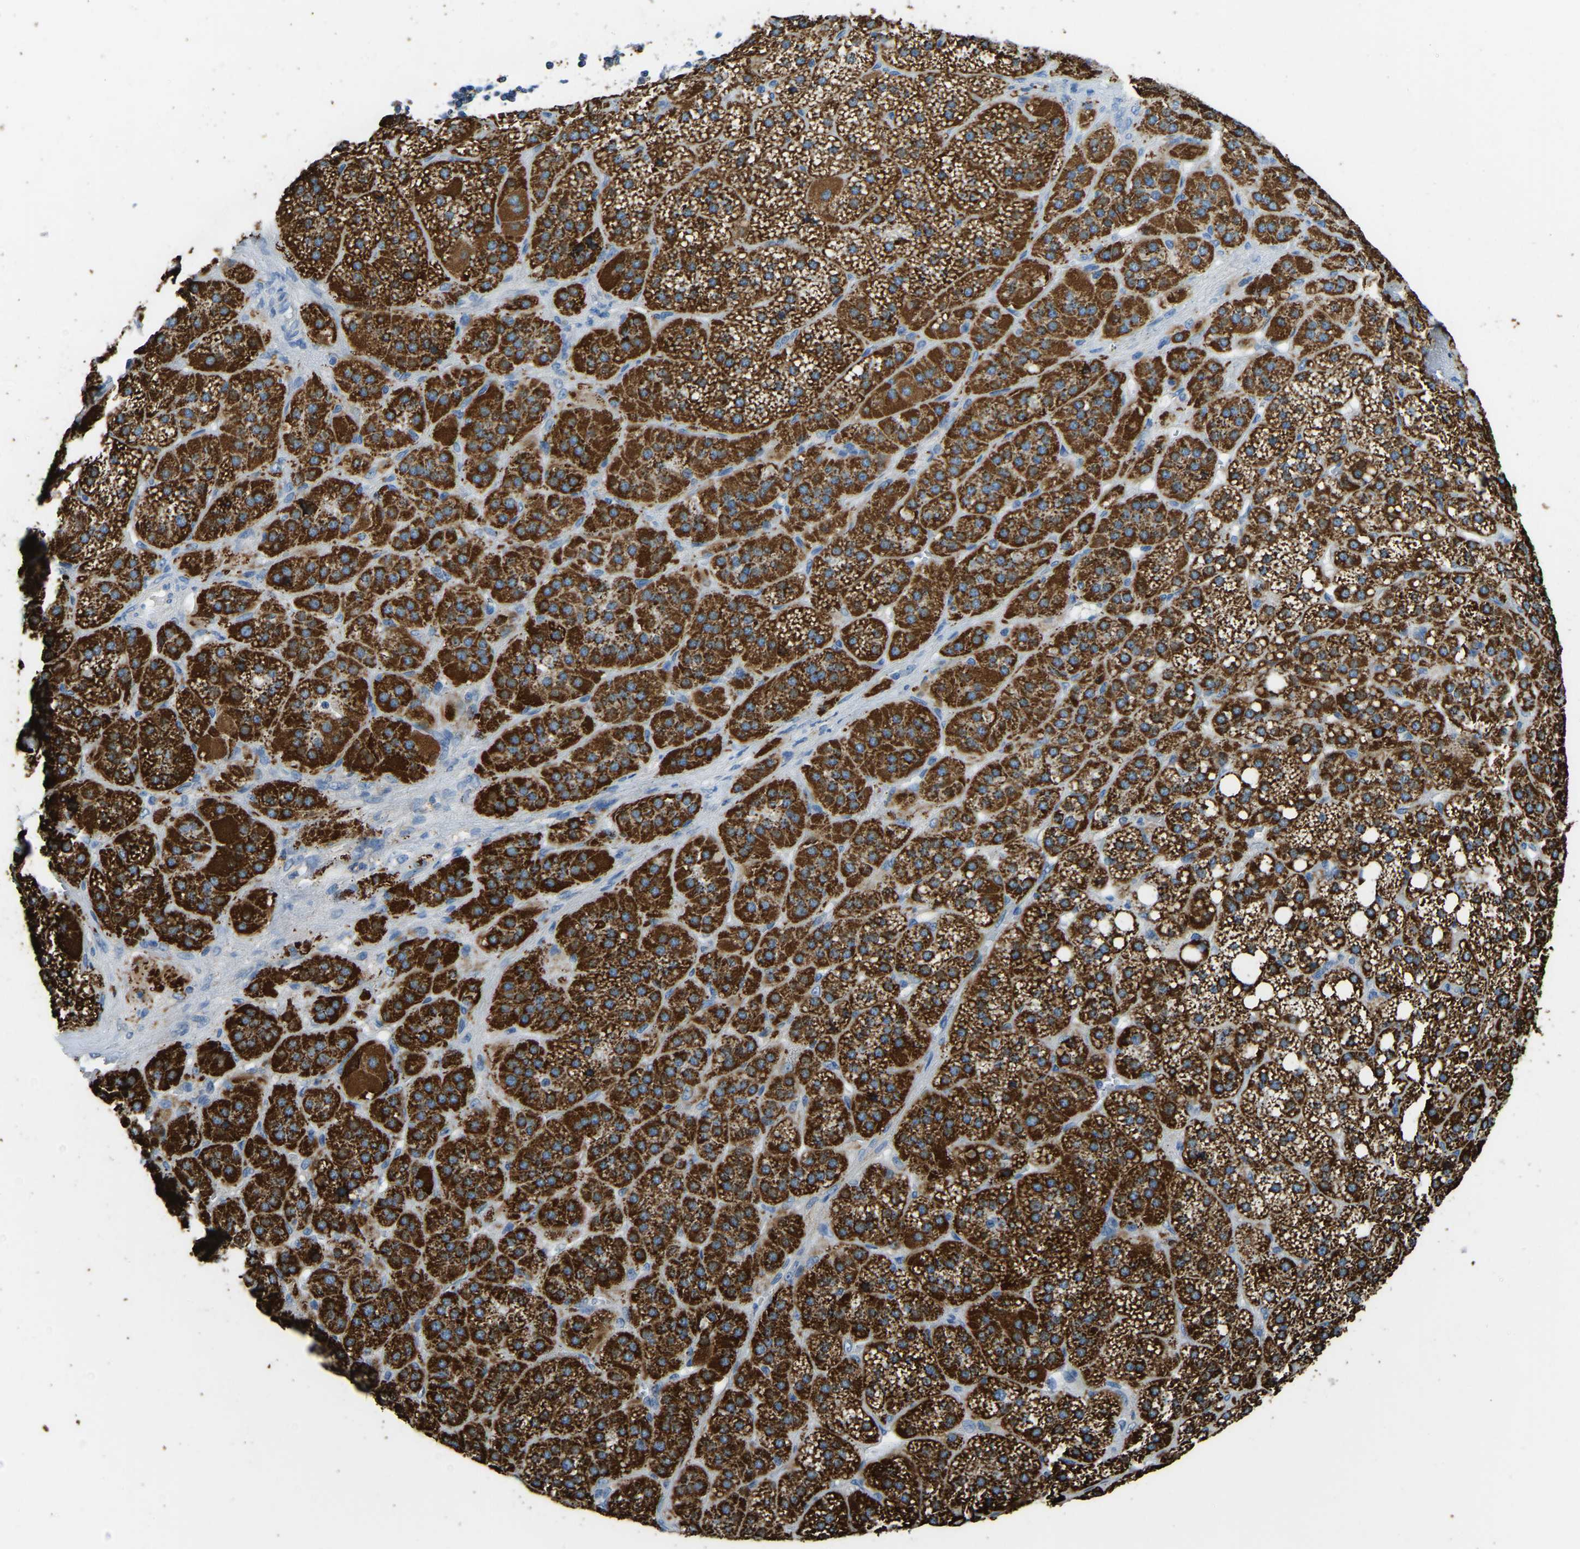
{"staining": {"intensity": "strong", "quantity": ">75%", "location": "cytoplasmic/membranous"}, "tissue": "adrenal gland", "cell_type": "Glandular cells", "image_type": "normal", "snomed": [{"axis": "morphology", "description": "Normal tissue, NOS"}, {"axis": "topography", "description": "Adrenal gland"}], "caption": "Protein staining of benign adrenal gland reveals strong cytoplasmic/membranous expression in about >75% of glandular cells.", "gene": "ZNF200", "patient": {"sex": "female", "age": 59}}